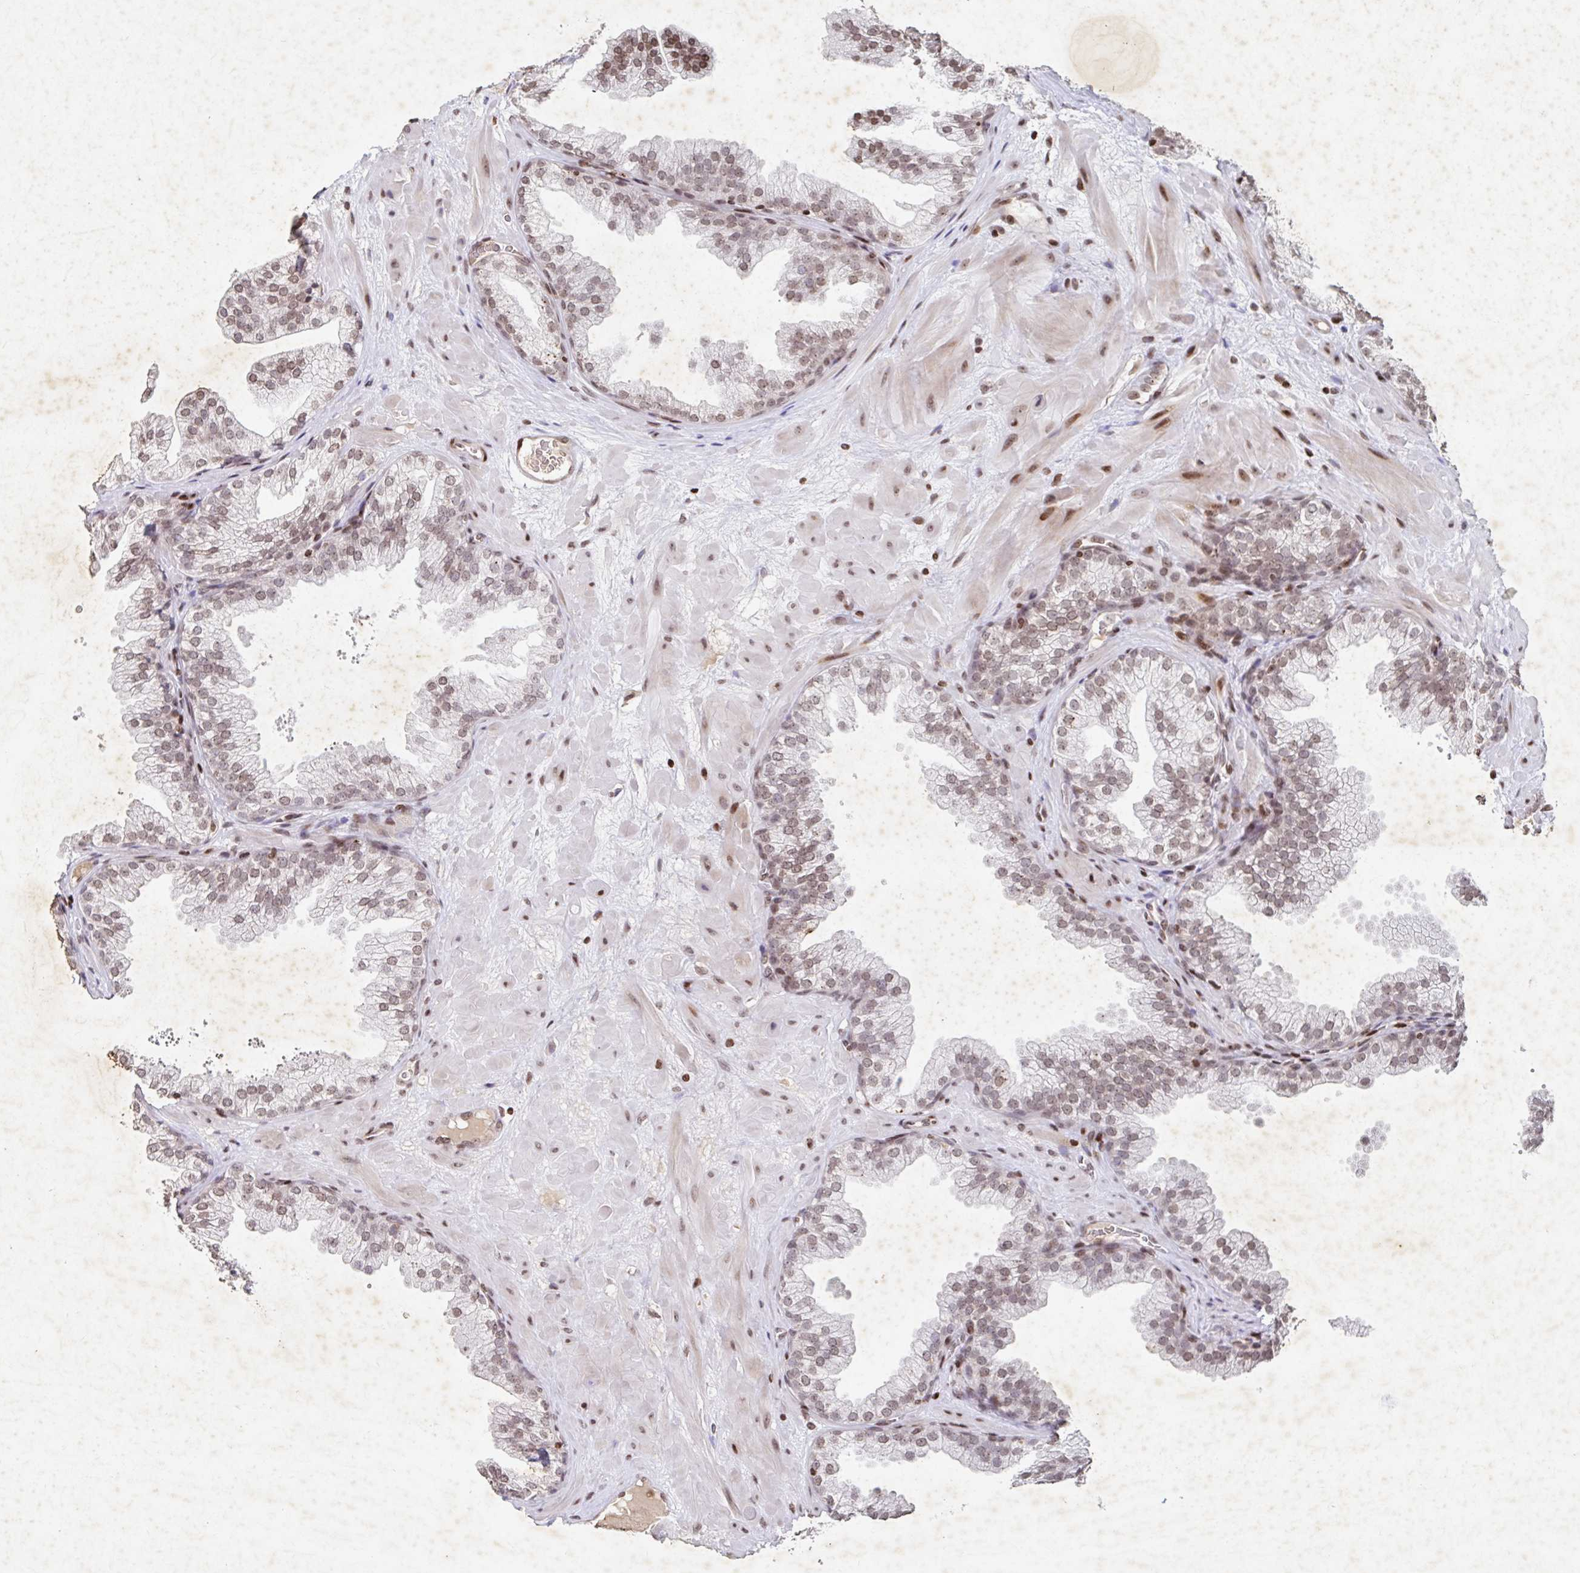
{"staining": {"intensity": "moderate", "quantity": "25%-75%", "location": "nuclear"}, "tissue": "prostate", "cell_type": "Glandular cells", "image_type": "normal", "snomed": [{"axis": "morphology", "description": "Normal tissue, NOS"}, {"axis": "topography", "description": "Prostate"}], "caption": "A histopathology image showing moderate nuclear staining in about 25%-75% of glandular cells in normal prostate, as visualized by brown immunohistochemical staining.", "gene": "C19orf53", "patient": {"sex": "male", "age": 37}}